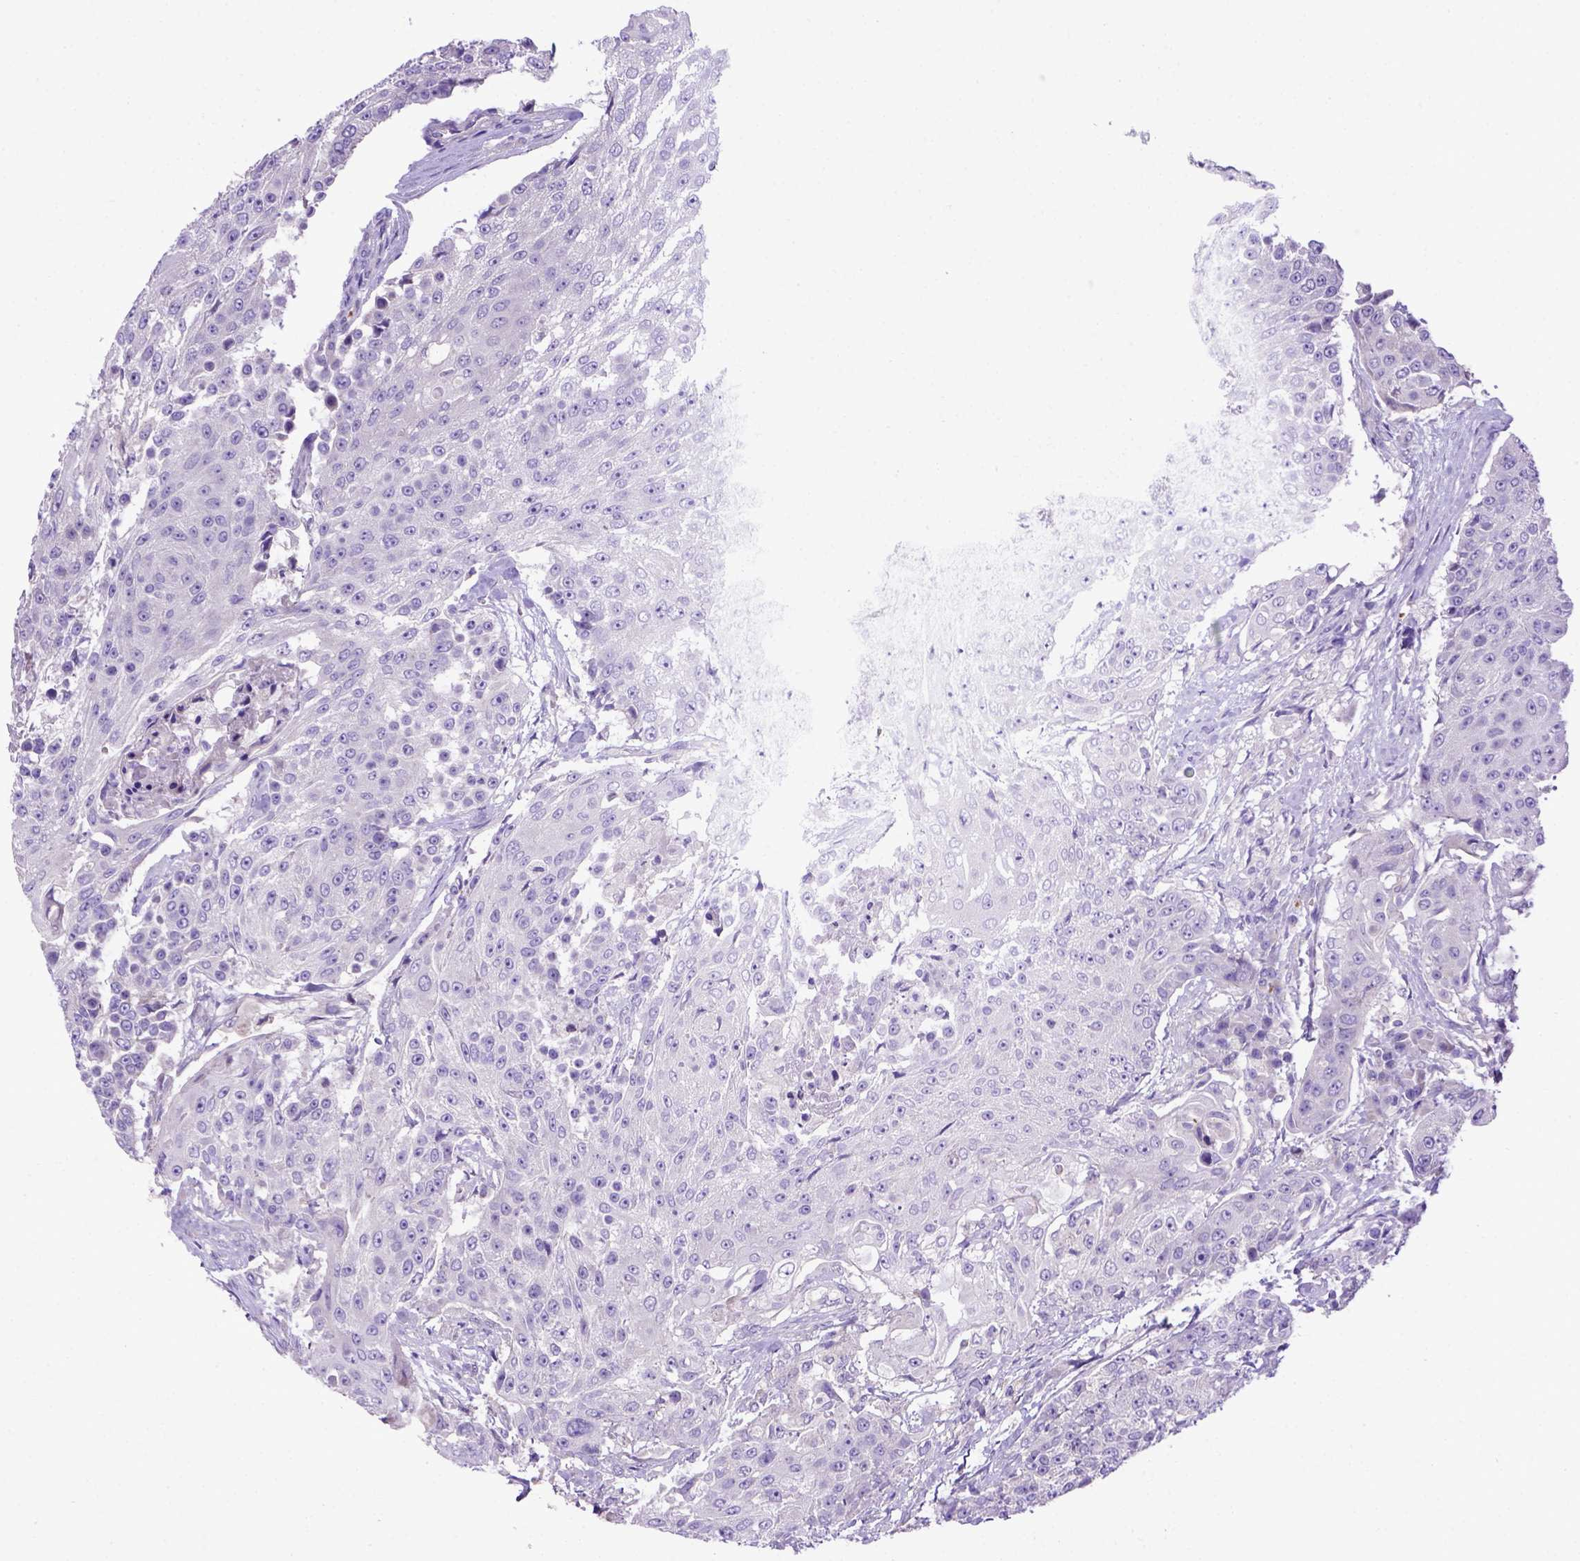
{"staining": {"intensity": "negative", "quantity": "none", "location": "none"}, "tissue": "urothelial cancer", "cell_type": "Tumor cells", "image_type": "cancer", "snomed": [{"axis": "morphology", "description": "Urothelial carcinoma, High grade"}, {"axis": "topography", "description": "Urinary bladder"}], "caption": "Immunohistochemistry (IHC) of human urothelial cancer demonstrates no positivity in tumor cells.", "gene": "ADAM12", "patient": {"sex": "female", "age": 63}}